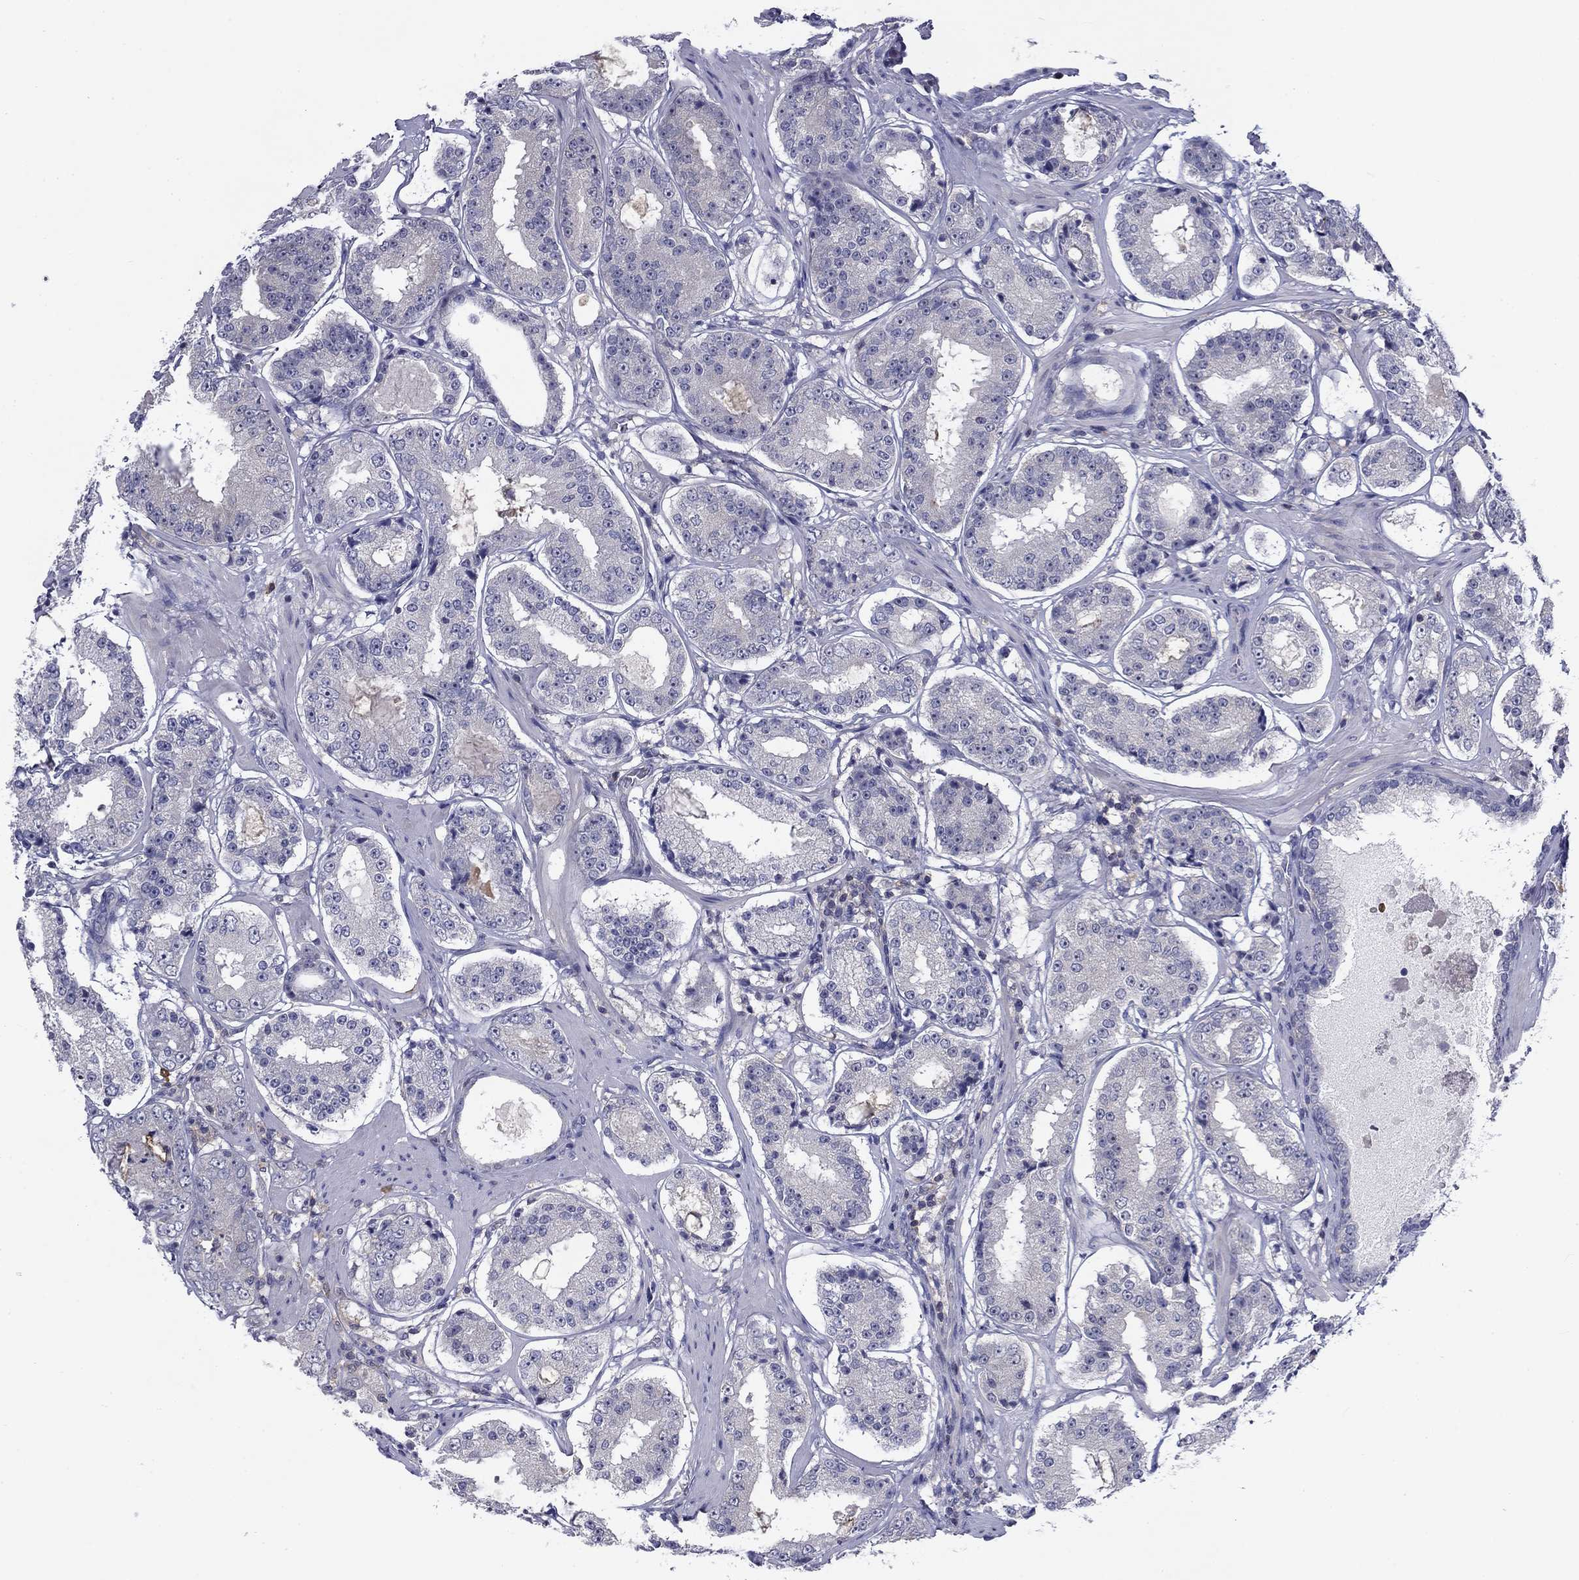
{"staining": {"intensity": "negative", "quantity": "none", "location": "none"}, "tissue": "prostate cancer", "cell_type": "Tumor cells", "image_type": "cancer", "snomed": [{"axis": "morphology", "description": "Adenocarcinoma, Low grade"}, {"axis": "topography", "description": "Prostate"}], "caption": "A histopathology image of human prostate cancer is negative for staining in tumor cells.", "gene": "POU2F2", "patient": {"sex": "male", "age": 60}}